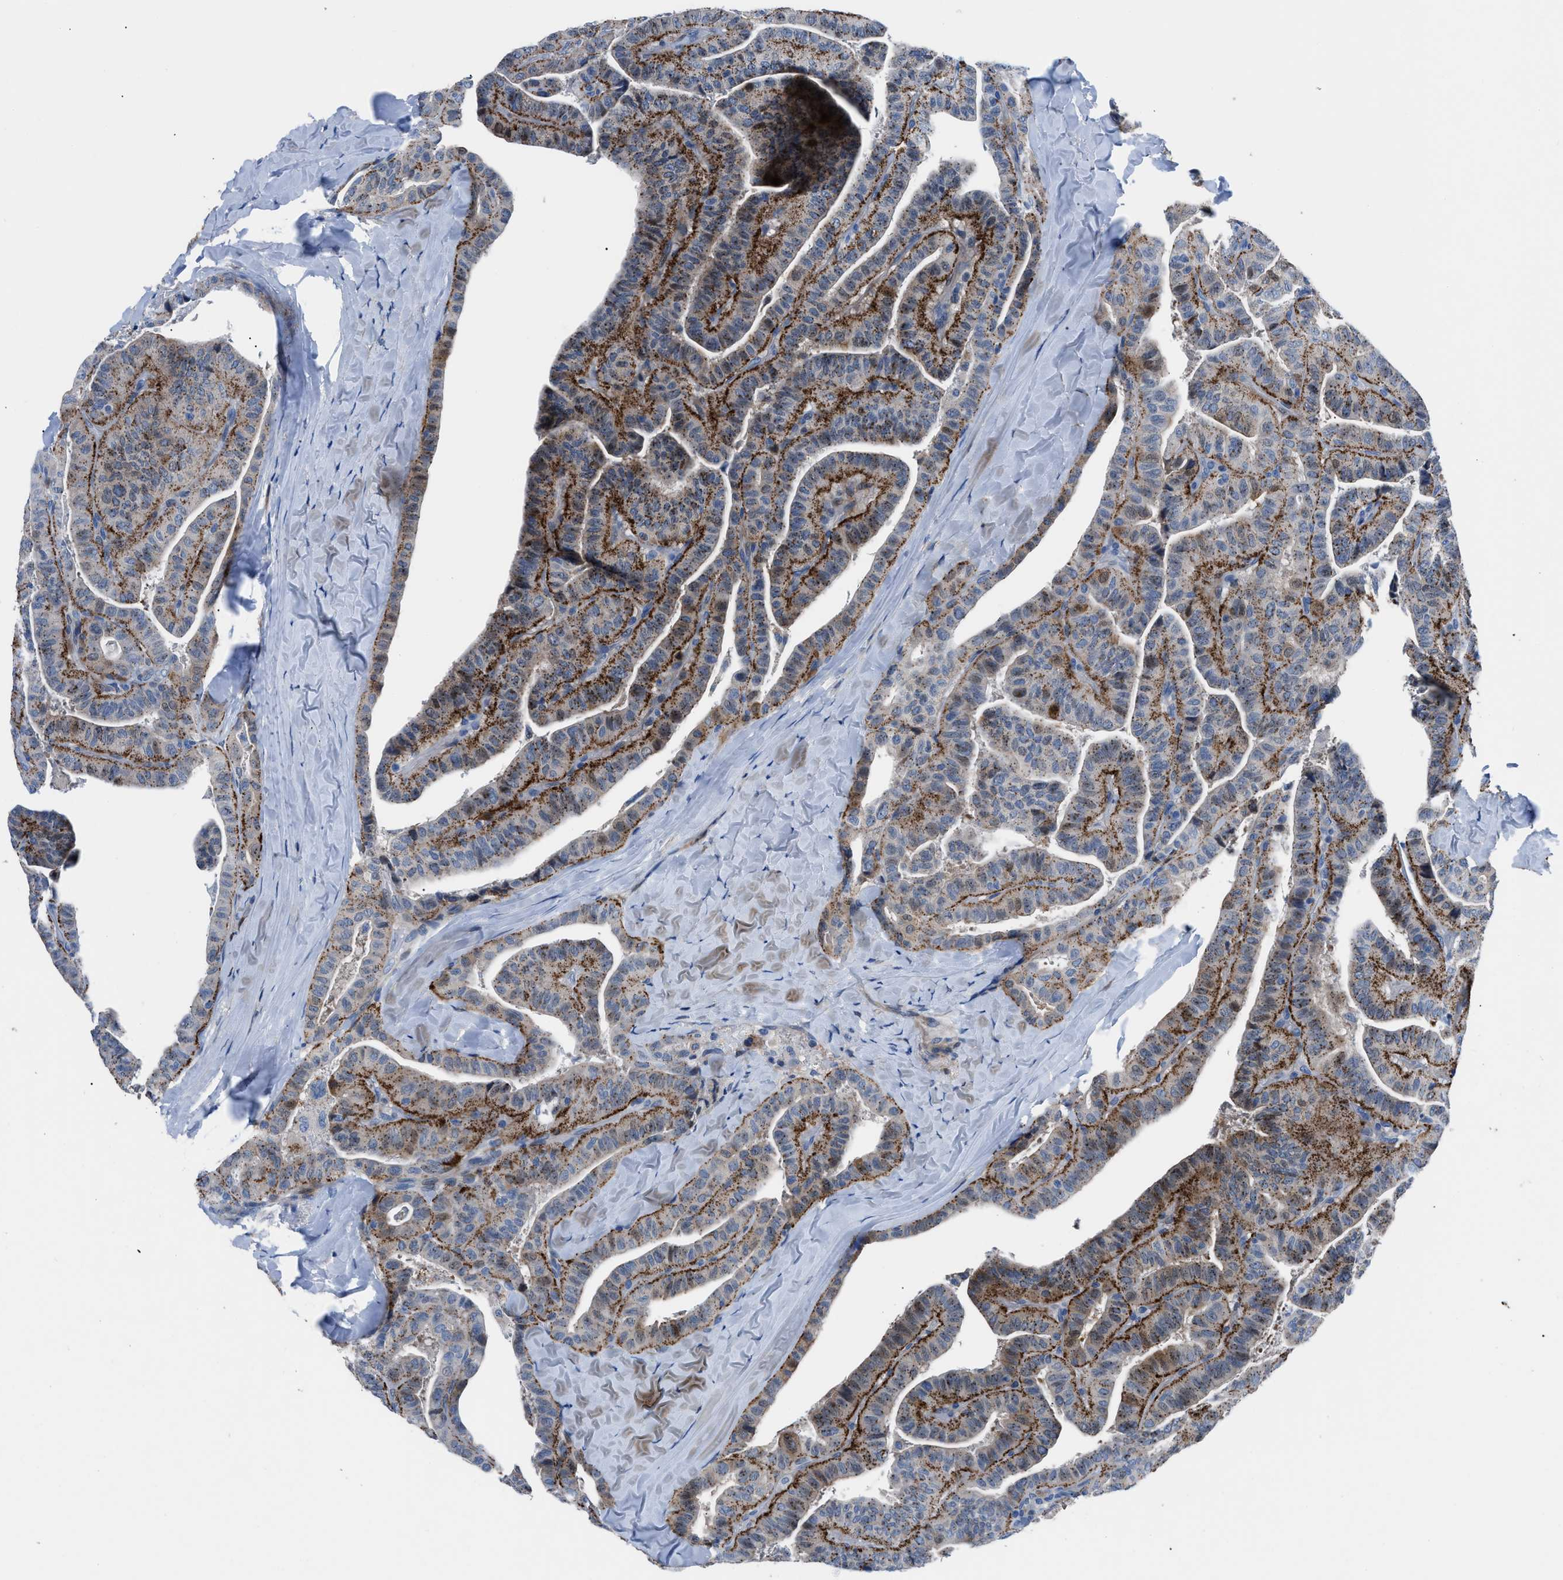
{"staining": {"intensity": "strong", "quantity": "25%-75%", "location": "cytoplasmic/membranous"}, "tissue": "thyroid cancer", "cell_type": "Tumor cells", "image_type": "cancer", "snomed": [{"axis": "morphology", "description": "Papillary adenocarcinoma, NOS"}, {"axis": "topography", "description": "Thyroid gland"}], "caption": "IHC histopathology image of human thyroid papillary adenocarcinoma stained for a protein (brown), which reveals high levels of strong cytoplasmic/membranous expression in approximately 25%-75% of tumor cells.", "gene": "UAP1", "patient": {"sex": "male", "age": 77}}